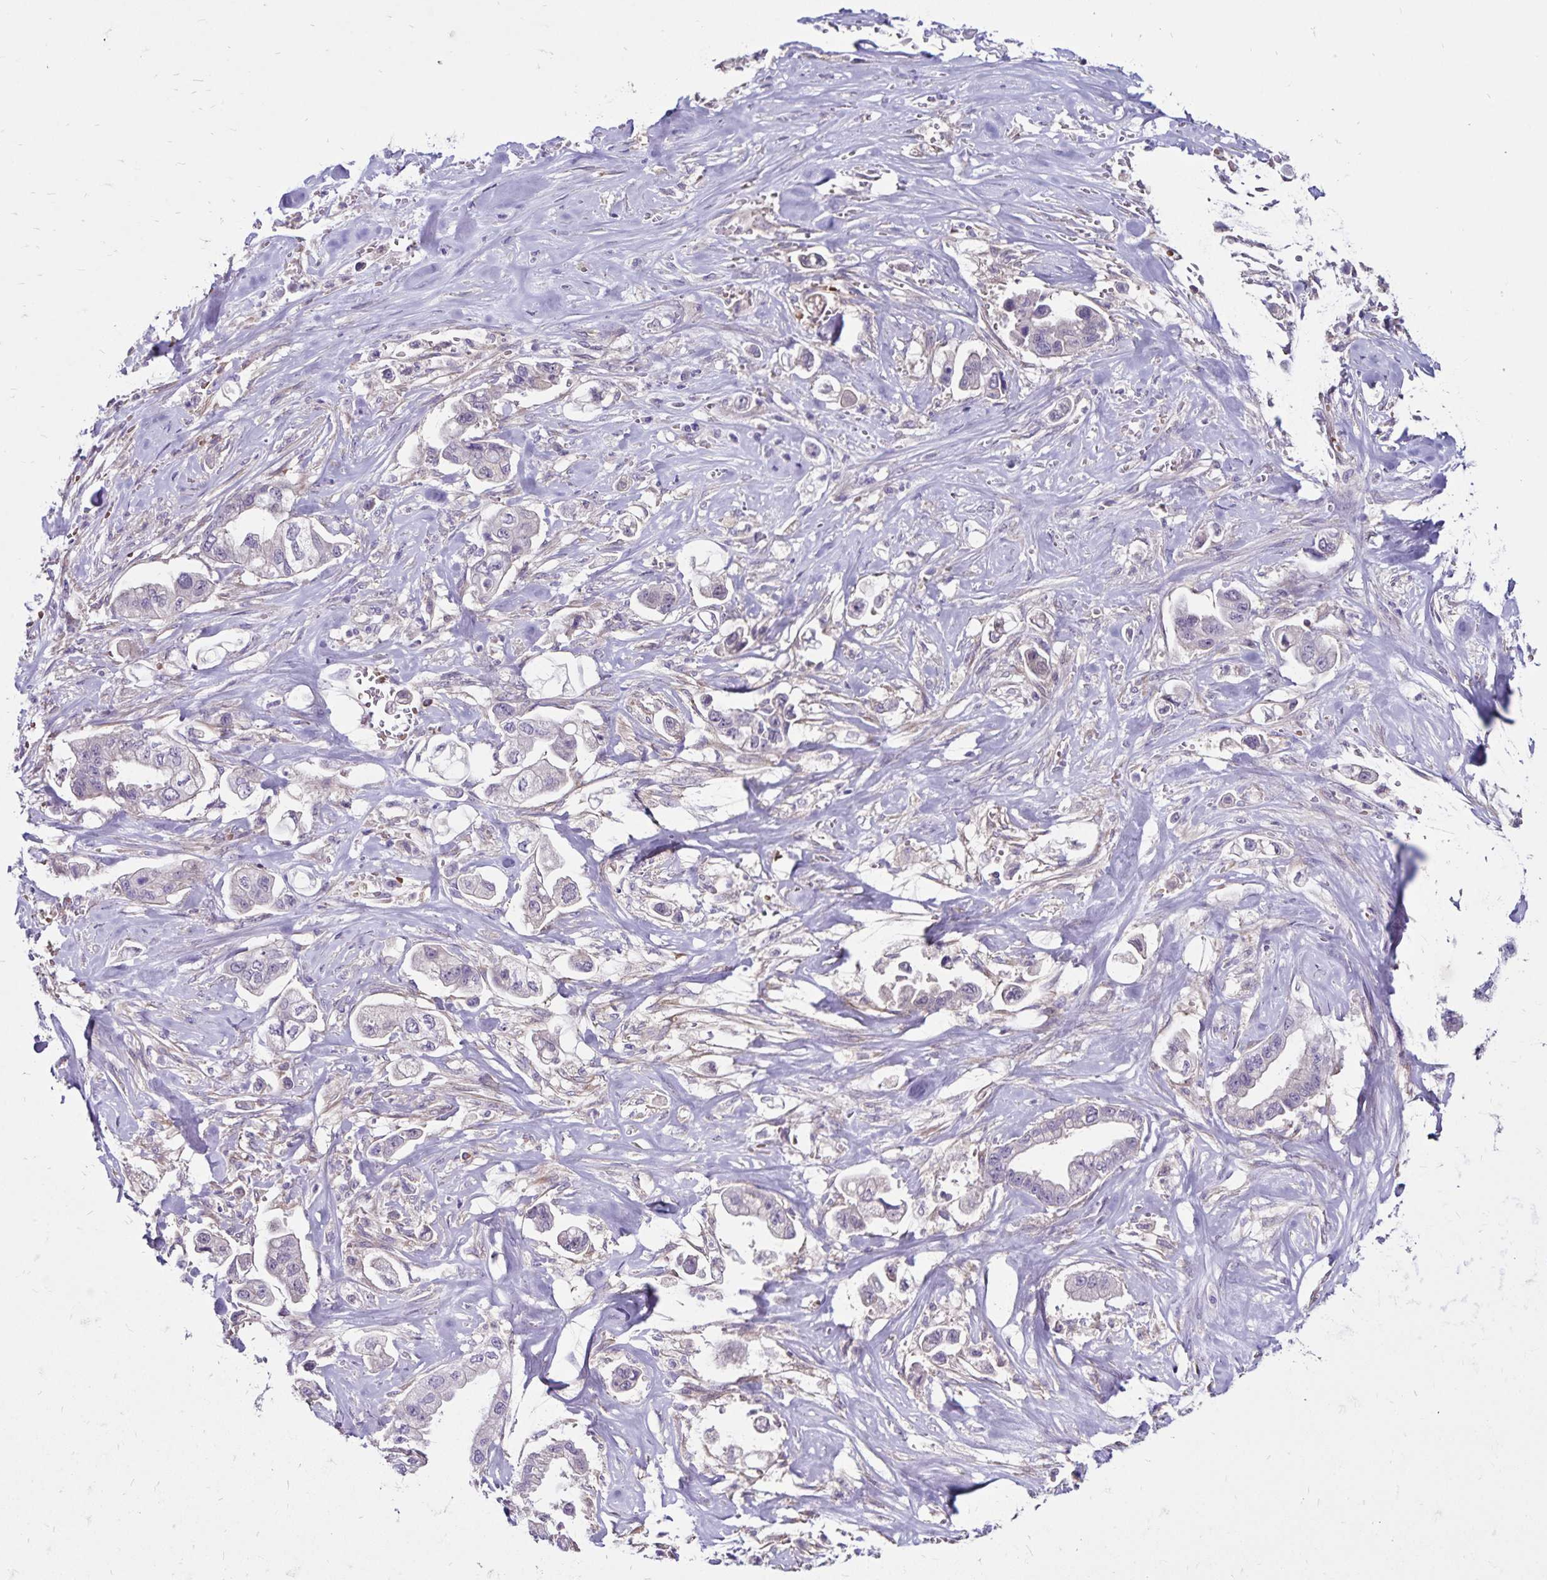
{"staining": {"intensity": "negative", "quantity": "none", "location": "none"}, "tissue": "stomach cancer", "cell_type": "Tumor cells", "image_type": "cancer", "snomed": [{"axis": "morphology", "description": "Adenocarcinoma, NOS"}, {"axis": "topography", "description": "Stomach"}], "caption": "Tumor cells show no significant staining in stomach adenocarcinoma.", "gene": "FSD1", "patient": {"sex": "male", "age": 62}}